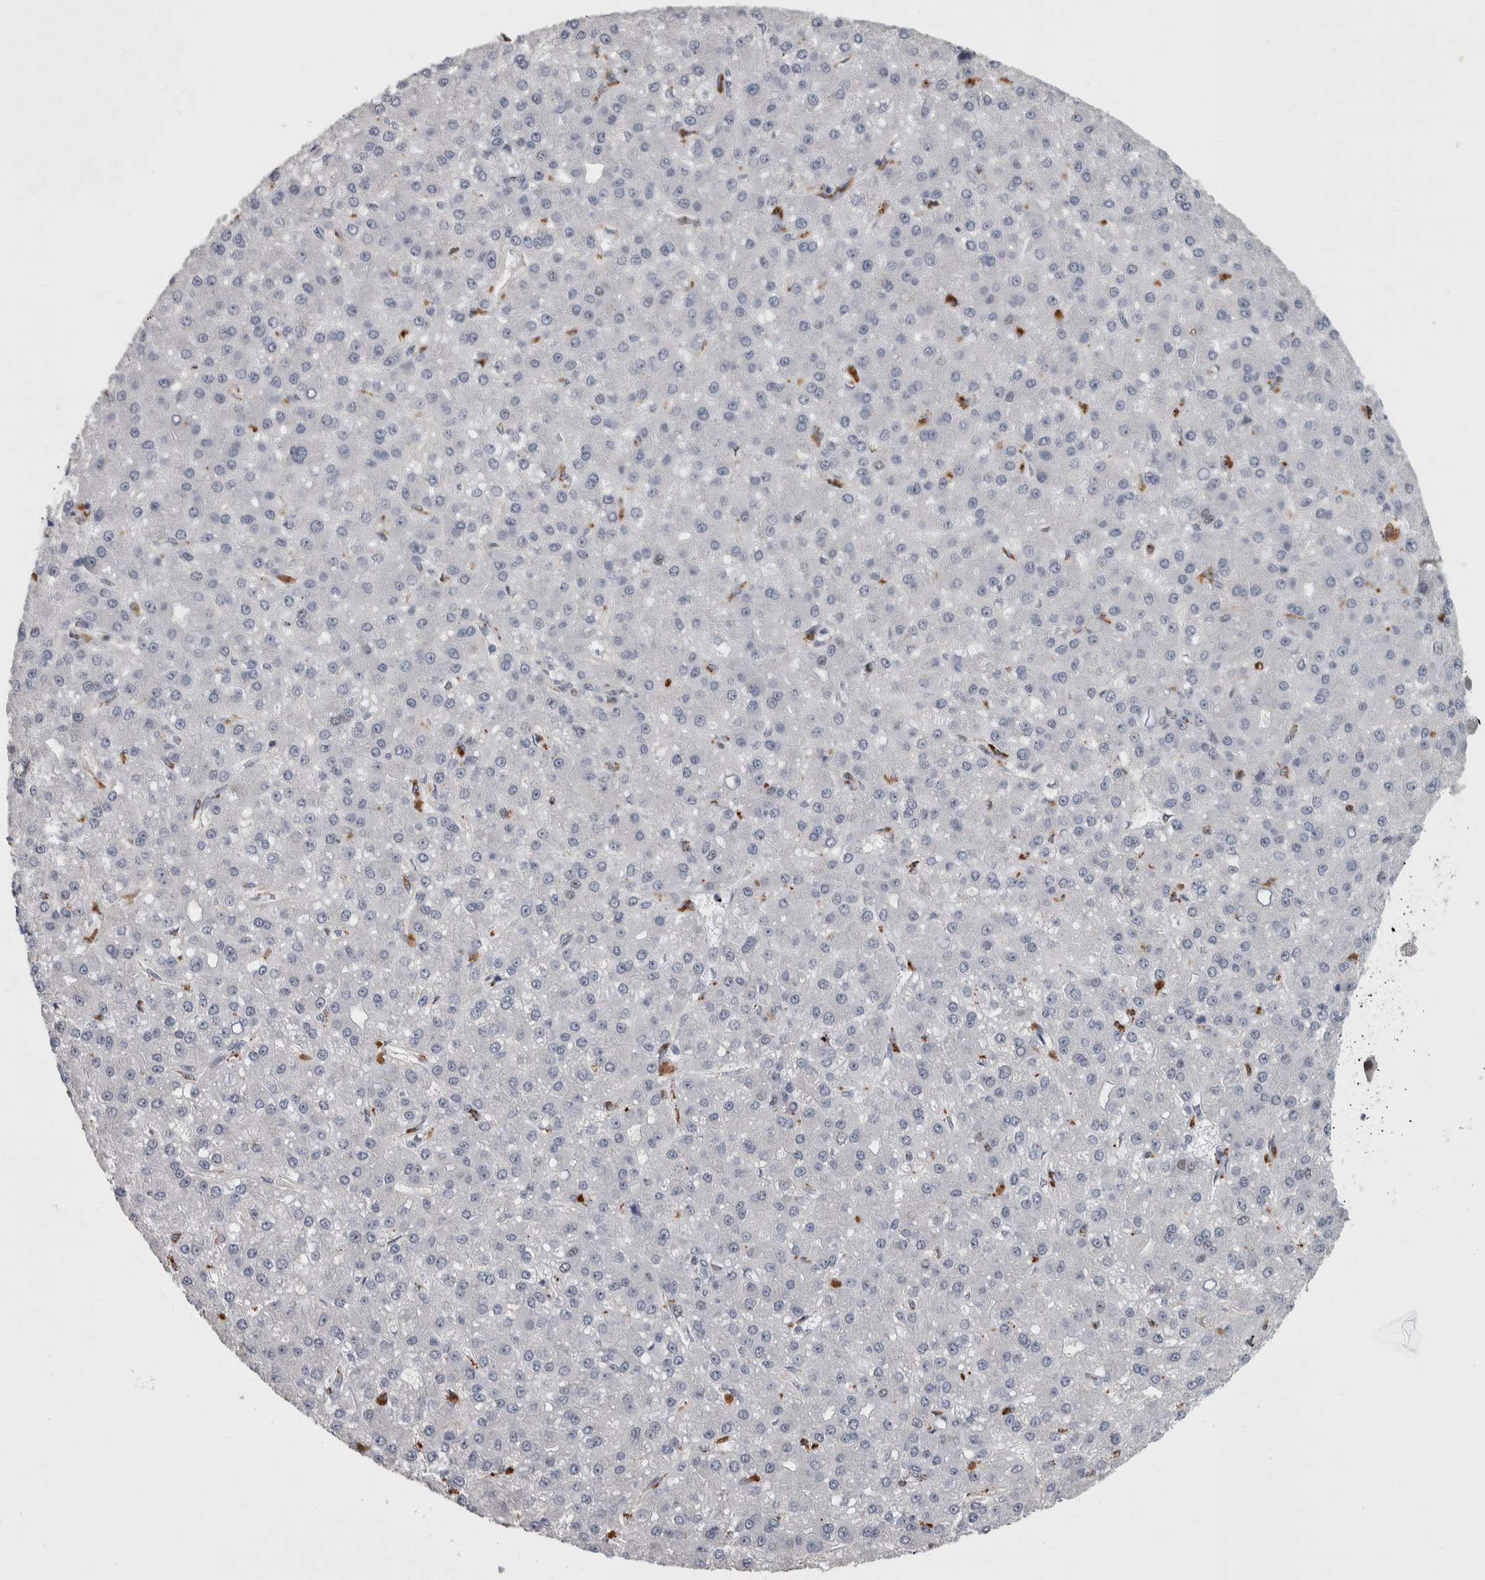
{"staining": {"intensity": "negative", "quantity": "none", "location": "none"}, "tissue": "liver cancer", "cell_type": "Tumor cells", "image_type": "cancer", "snomed": [{"axis": "morphology", "description": "Carcinoma, Hepatocellular, NOS"}, {"axis": "topography", "description": "Liver"}], "caption": "Tumor cells show no significant protein positivity in liver hepatocellular carcinoma.", "gene": "POLD2", "patient": {"sex": "male", "age": 67}}